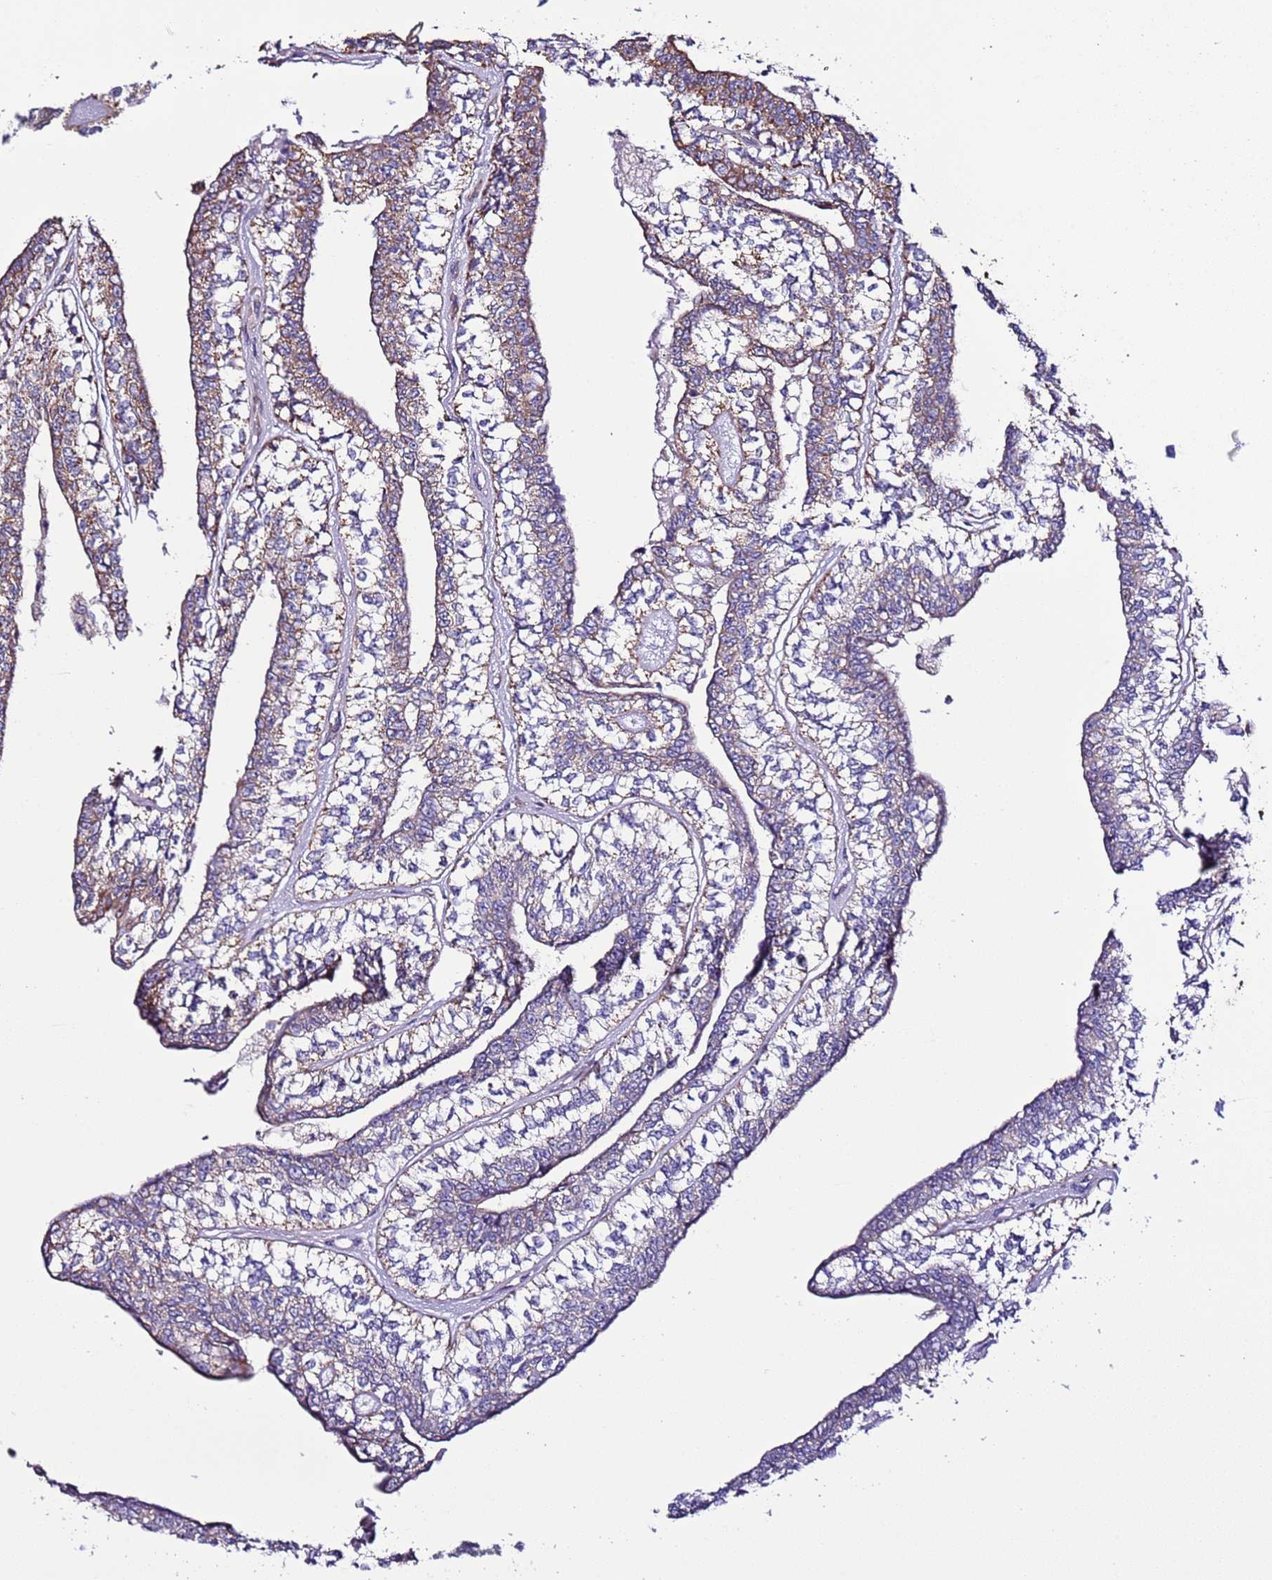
{"staining": {"intensity": "moderate", "quantity": "25%-75%", "location": "cytoplasmic/membranous"}, "tissue": "head and neck cancer", "cell_type": "Tumor cells", "image_type": "cancer", "snomed": [{"axis": "morphology", "description": "Adenocarcinoma, NOS"}, {"axis": "topography", "description": "Head-Neck"}], "caption": "An image of head and neck cancer stained for a protein displays moderate cytoplasmic/membranous brown staining in tumor cells. The staining is performed using DAB (3,3'-diaminobenzidine) brown chromogen to label protein expression. The nuclei are counter-stained blue using hematoxylin.", "gene": "AHI1", "patient": {"sex": "female", "age": 73}}